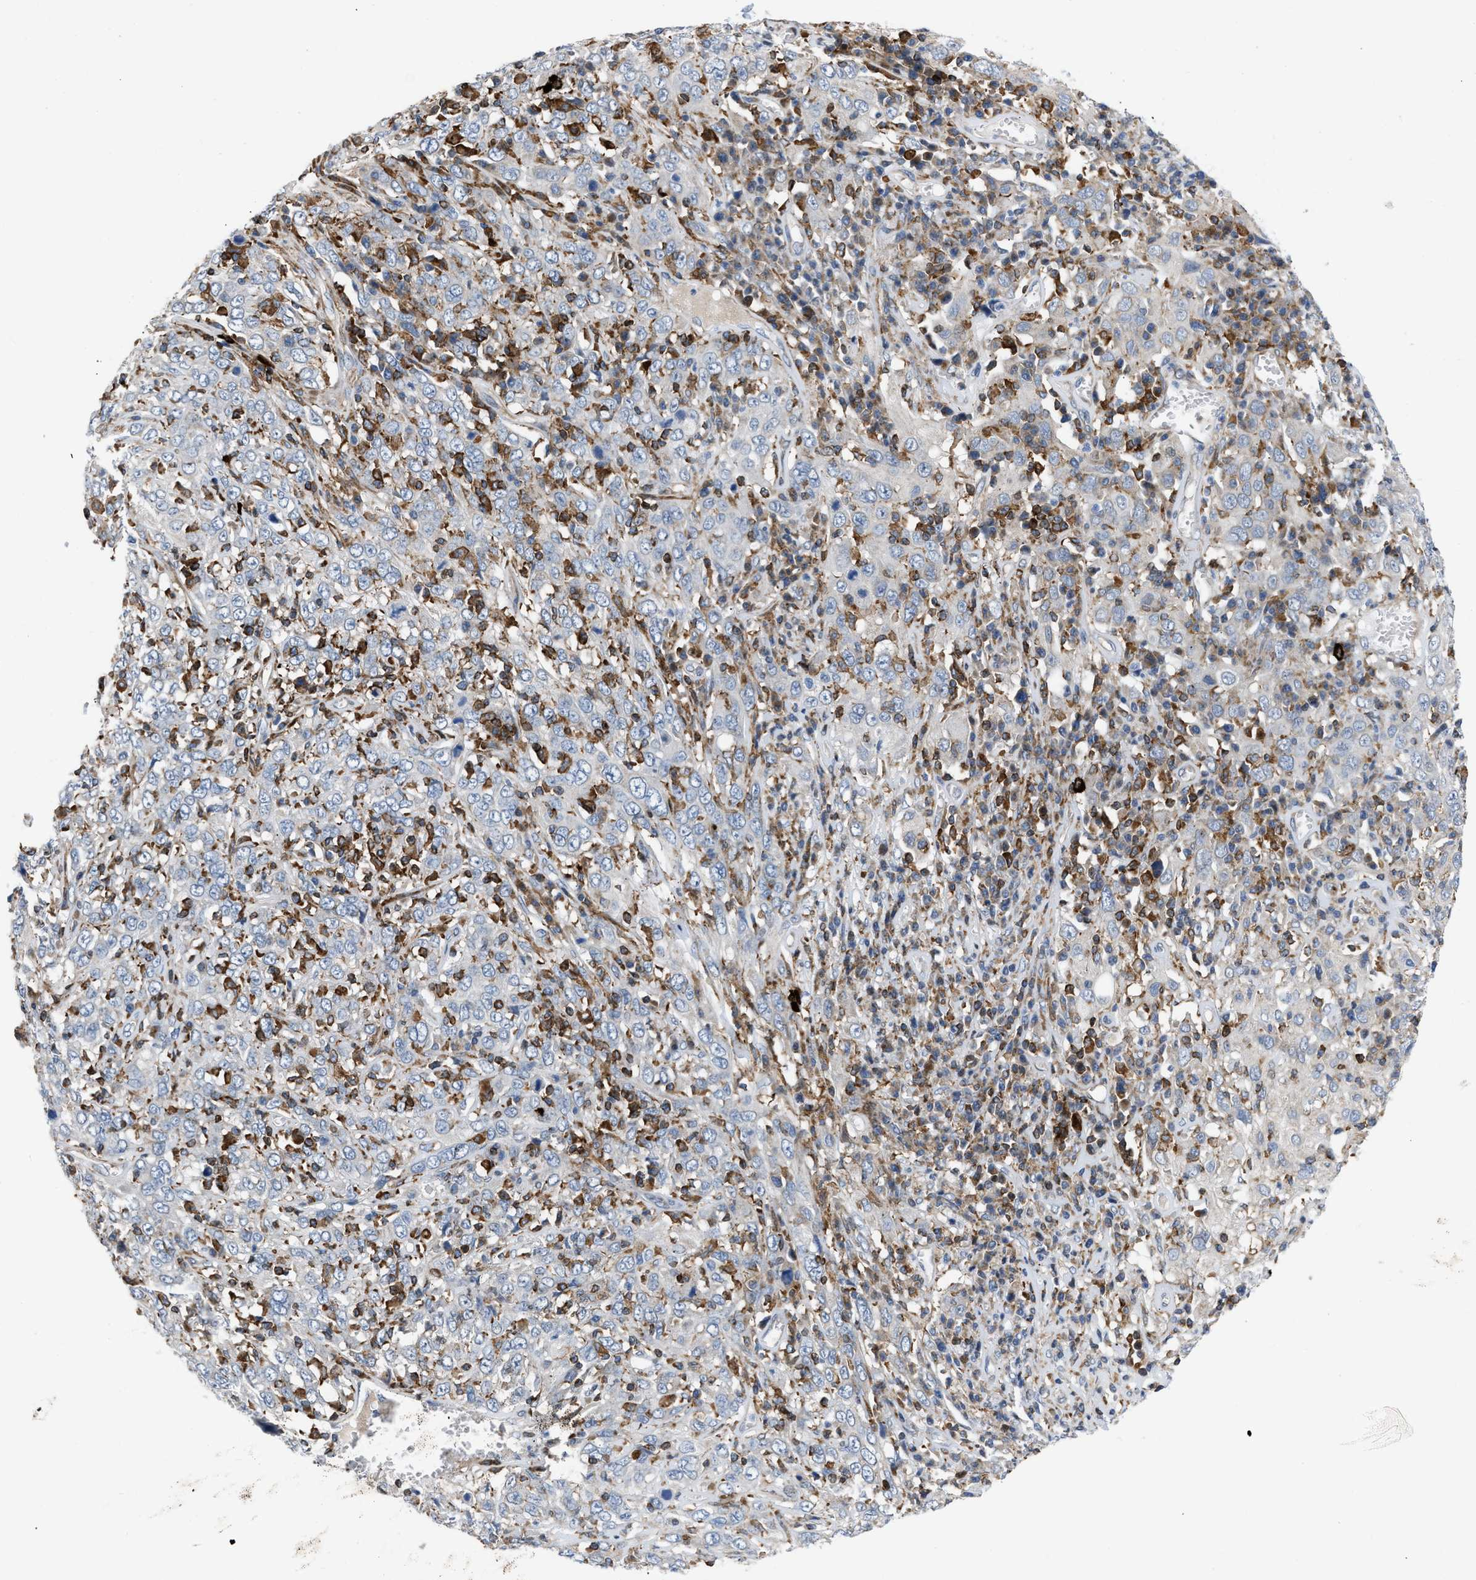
{"staining": {"intensity": "negative", "quantity": "none", "location": "none"}, "tissue": "cervical cancer", "cell_type": "Tumor cells", "image_type": "cancer", "snomed": [{"axis": "morphology", "description": "Squamous cell carcinoma, NOS"}, {"axis": "topography", "description": "Cervix"}], "caption": "A micrograph of cervical cancer stained for a protein shows no brown staining in tumor cells.", "gene": "ATP9A", "patient": {"sex": "female", "age": 46}}